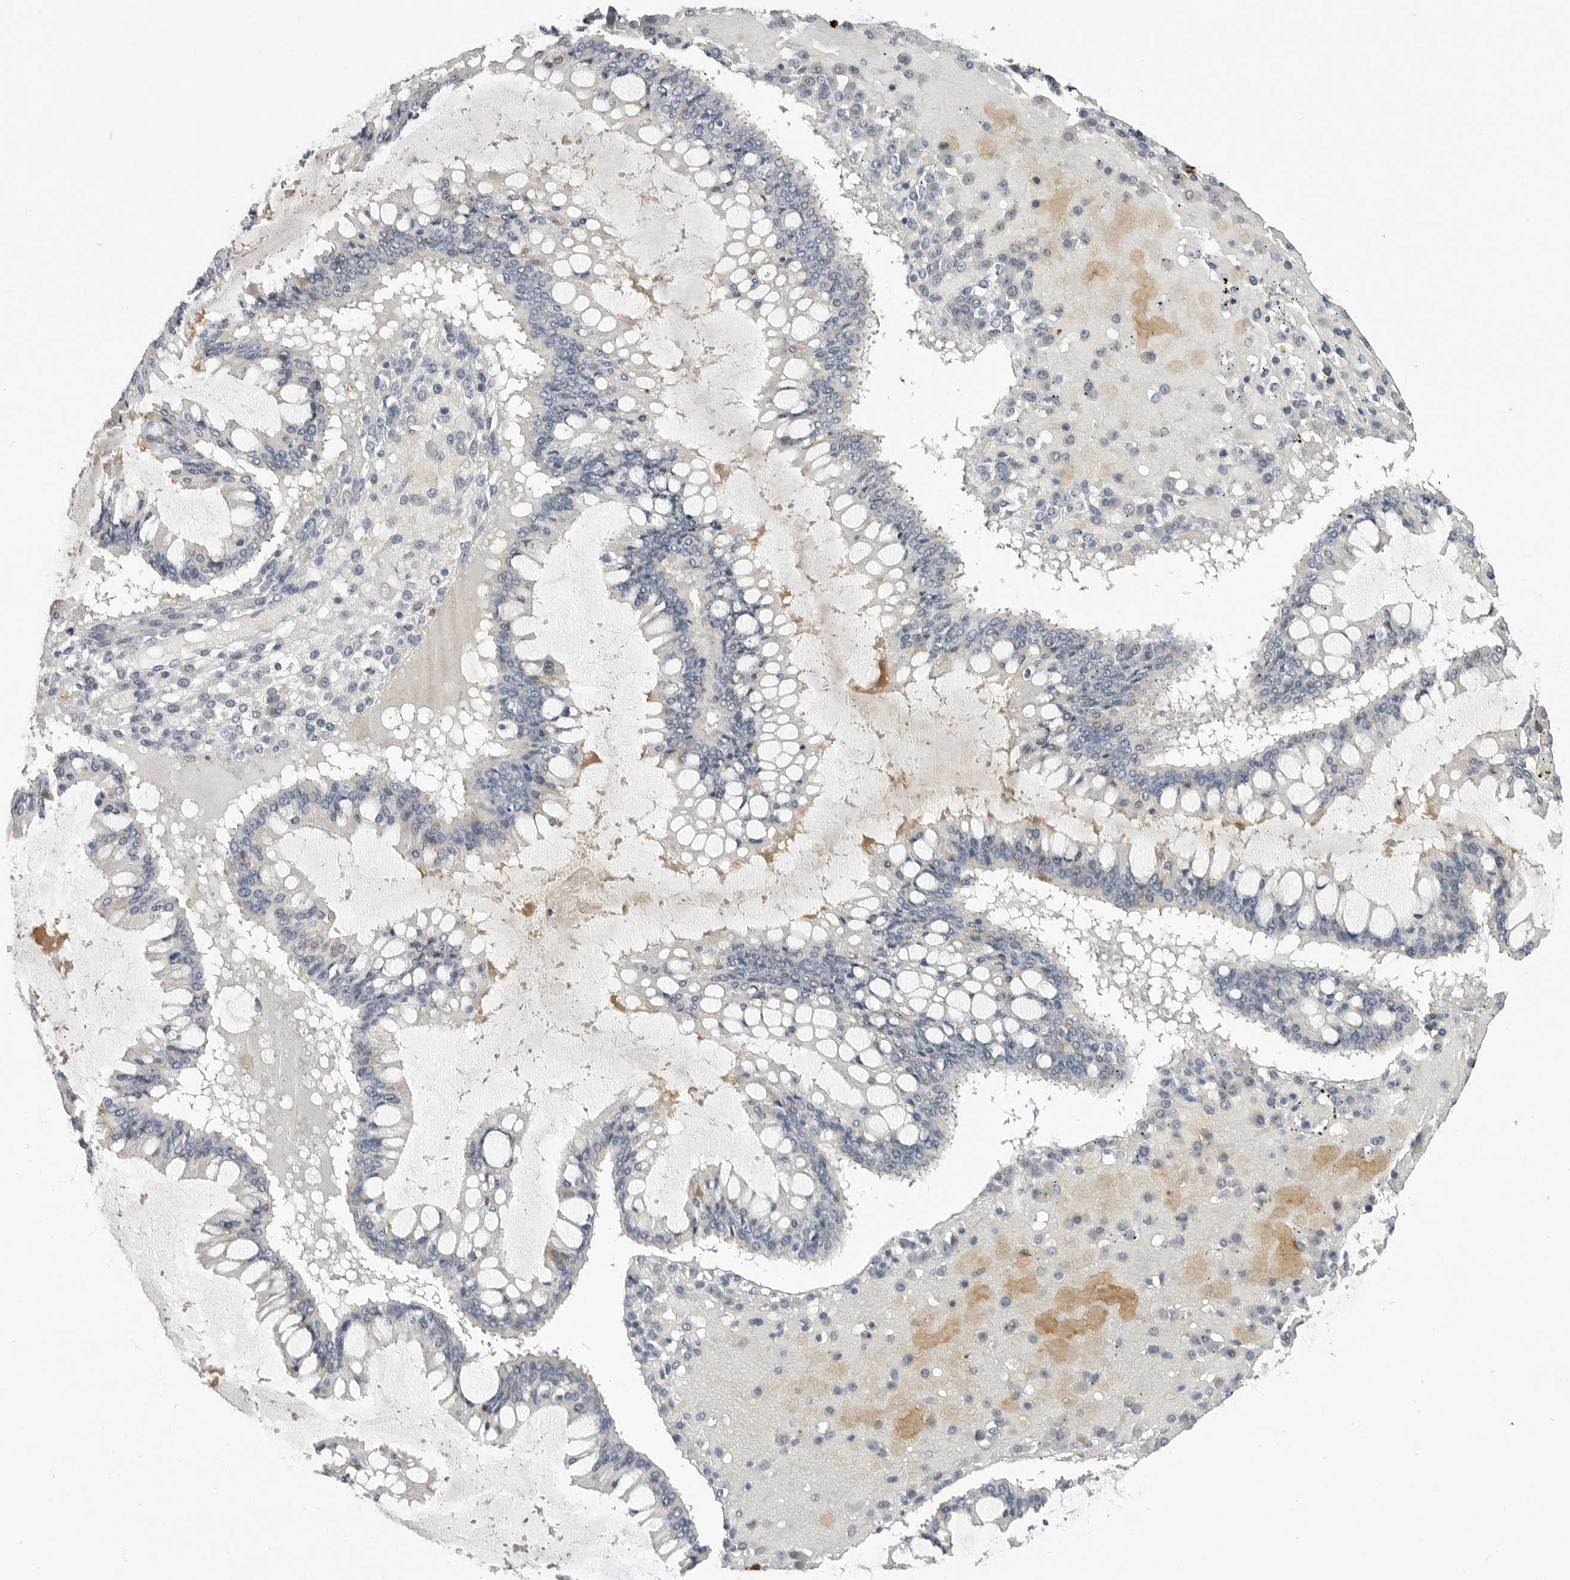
{"staining": {"intensity": "negative", "quantity": "none", "location": "none"}, "tissue": "ovarian cancer", "cell_type": "Tumor cells", "image_type": "cancer", "snomed": [{"axis": "morphology", "description": "Cystadenocarcinoma, mucinous, NOS"}, {"axis": "topography", "description": "Ovary"}], "caption": "Histopathology image shows no protein staining in tumor cells of mucinous cystadenocarcinoma (ovarian) tissue.", "gene": "LTBR", "patient": {"sex": "female", "age": 73}}